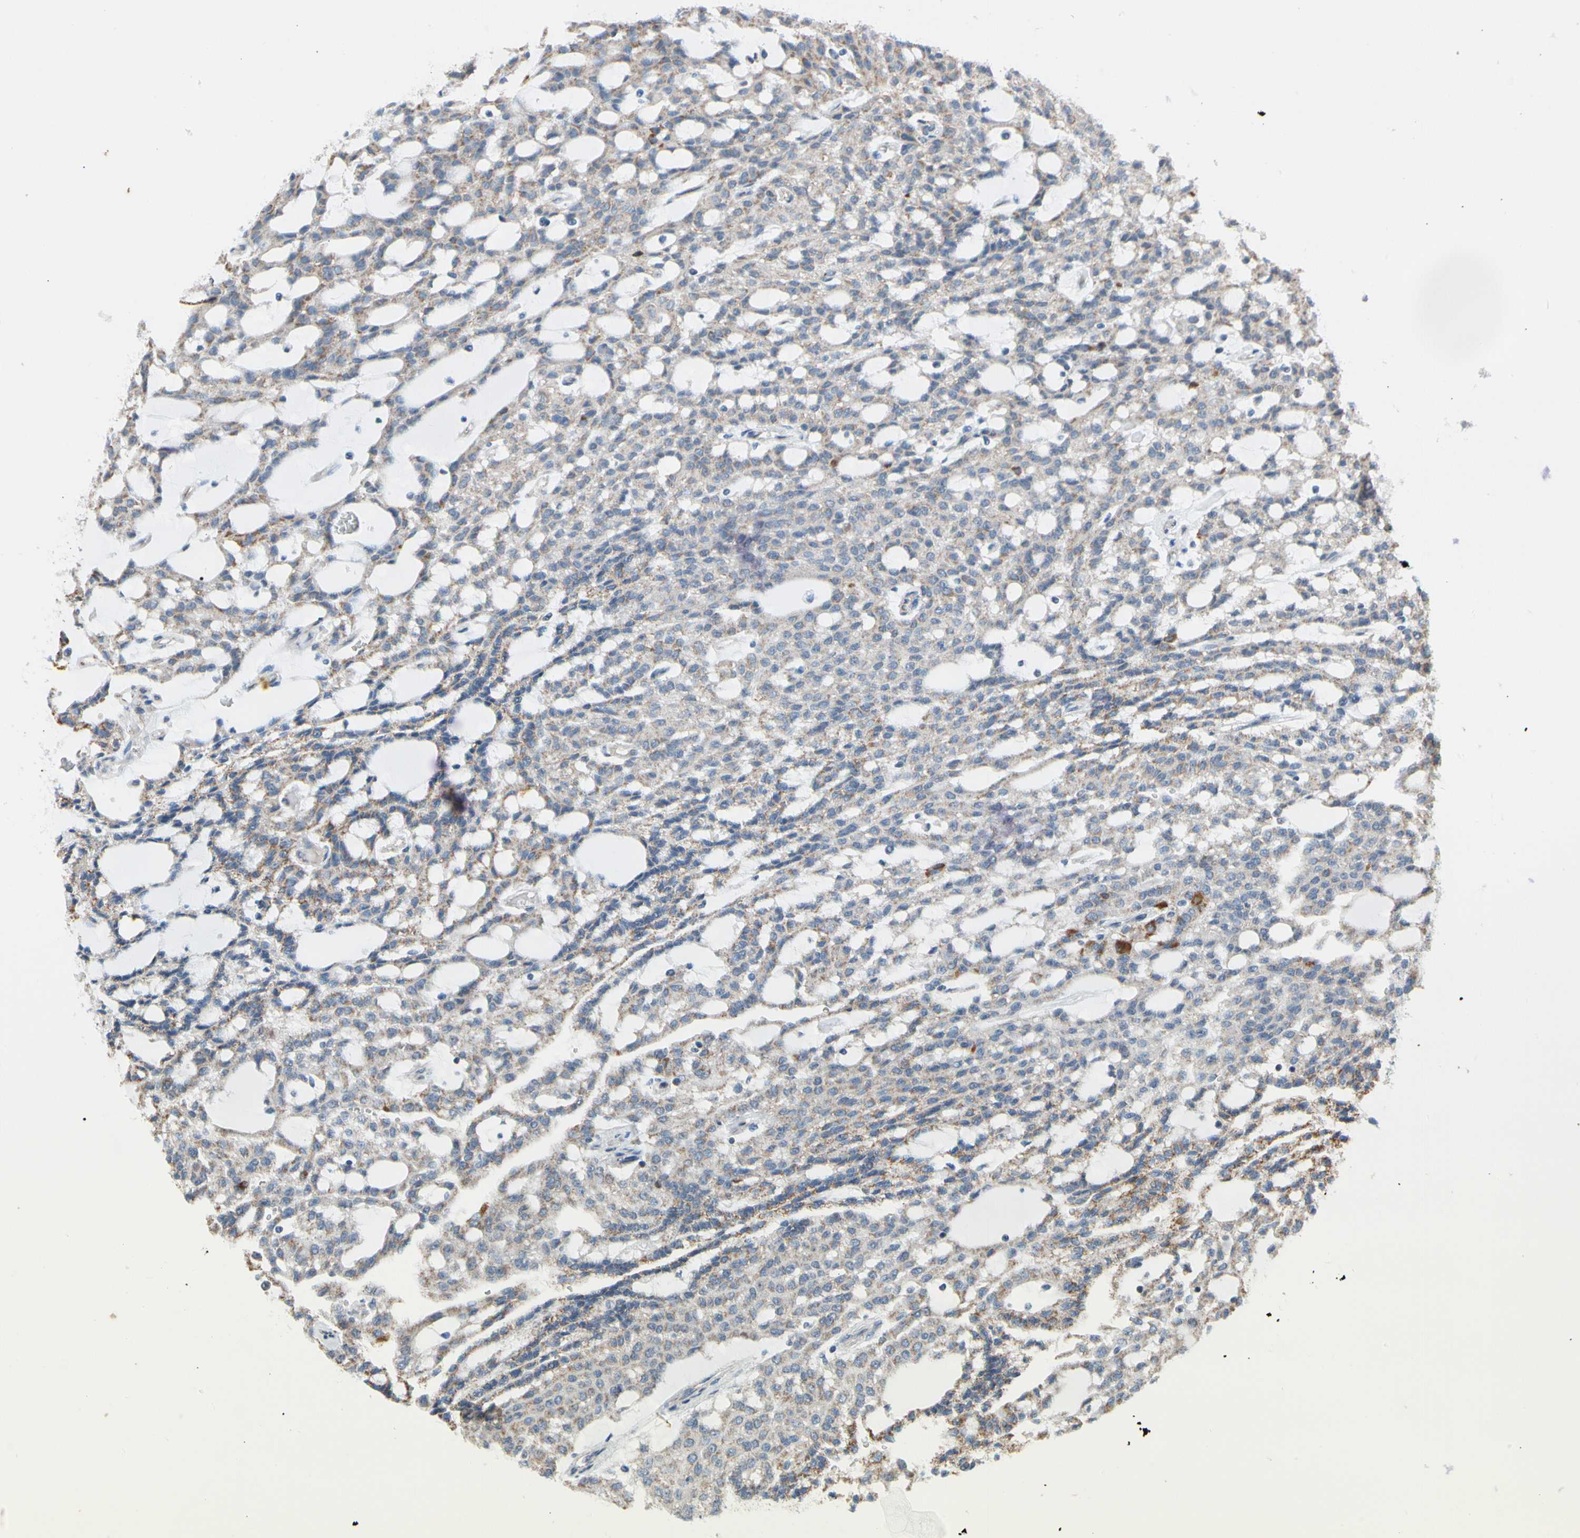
{"staining": {"intensity": "weak", "quantity": ">75%", "location": "cytoplasmic/membranous"}, "tissue": "renal cancer", "cell_type": "Tumor cells", "image_type": "cancer", "snomed": [{"axis": "morphology", "description": "Adenocarcinoma, NOS"}, {"axis": "topography", "description": "Kidney"}], "caption": "IHC histopathology image of renal cancer (adenocarcinoma) stained for a protein (brown), which shows low levels of weak cytoplasmic/membranous staining in about >75% of tumor cells.", "gene": "KHDC4", "patient": {"sex": "male", "age": 63}}